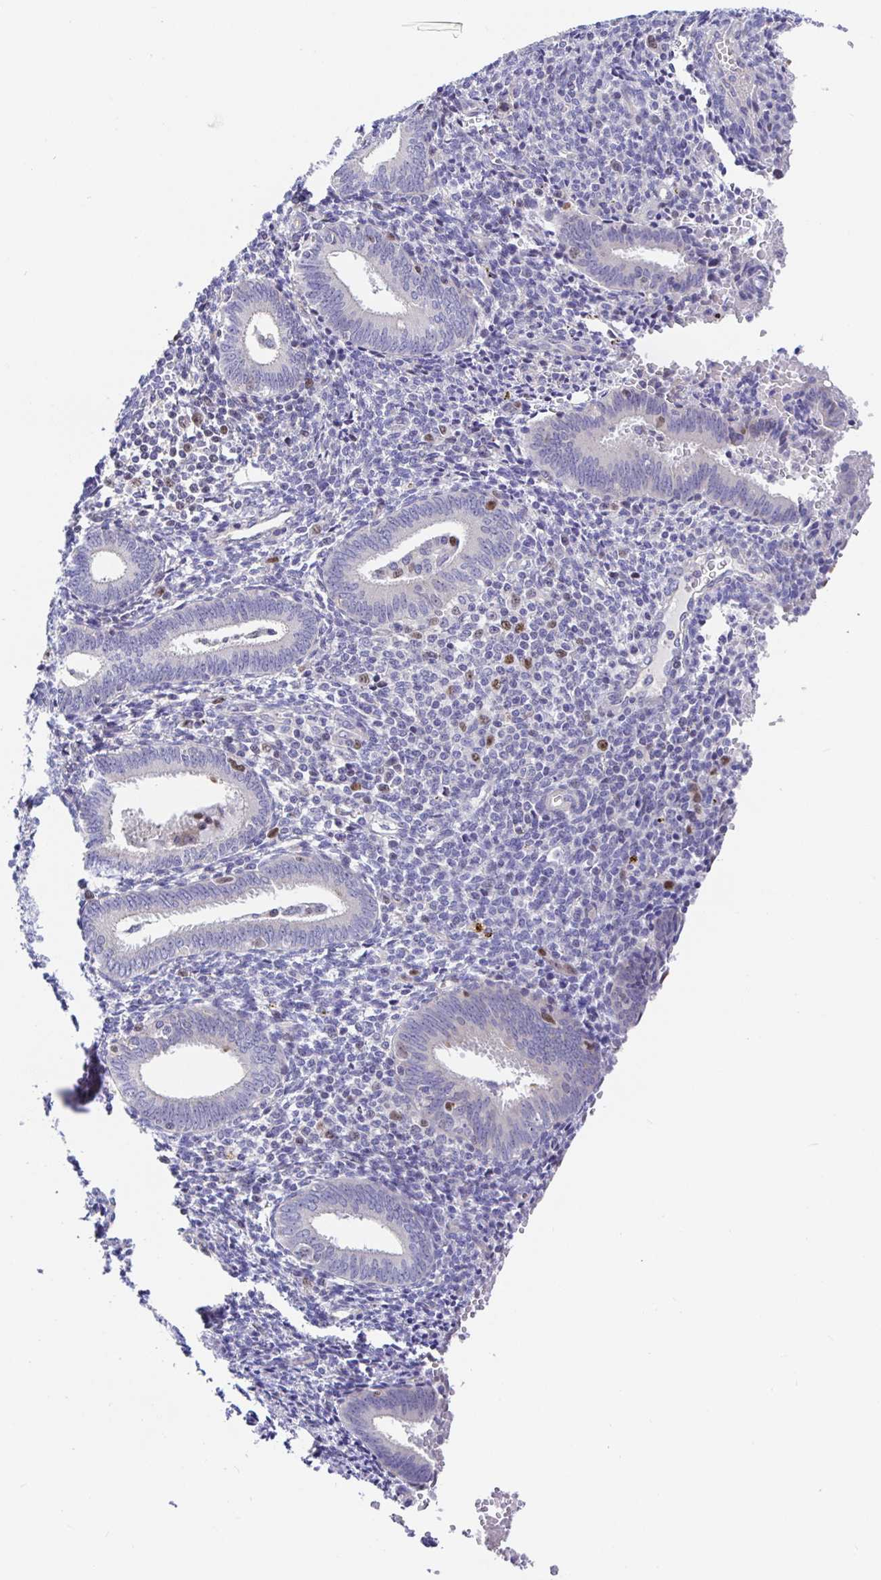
{"staining": {"intensity": "negative", "quantity": "none", "location": "none"}, "tissue": "endometrium", "cell_type": "Cells in endometrial stroma", "image_type": "normal", "snomed": [{"axis": "morphology", "description": "Normal tissue, NOS"}, {"axis": "topography", "description": "Endometrium"}], "caption": "A micrograph of endometrium stained for a protein displays no brown staining in cells in endometrial stroma.", "gene": "TIMELESS", "patient": {"sex": "female", "age": 41}}